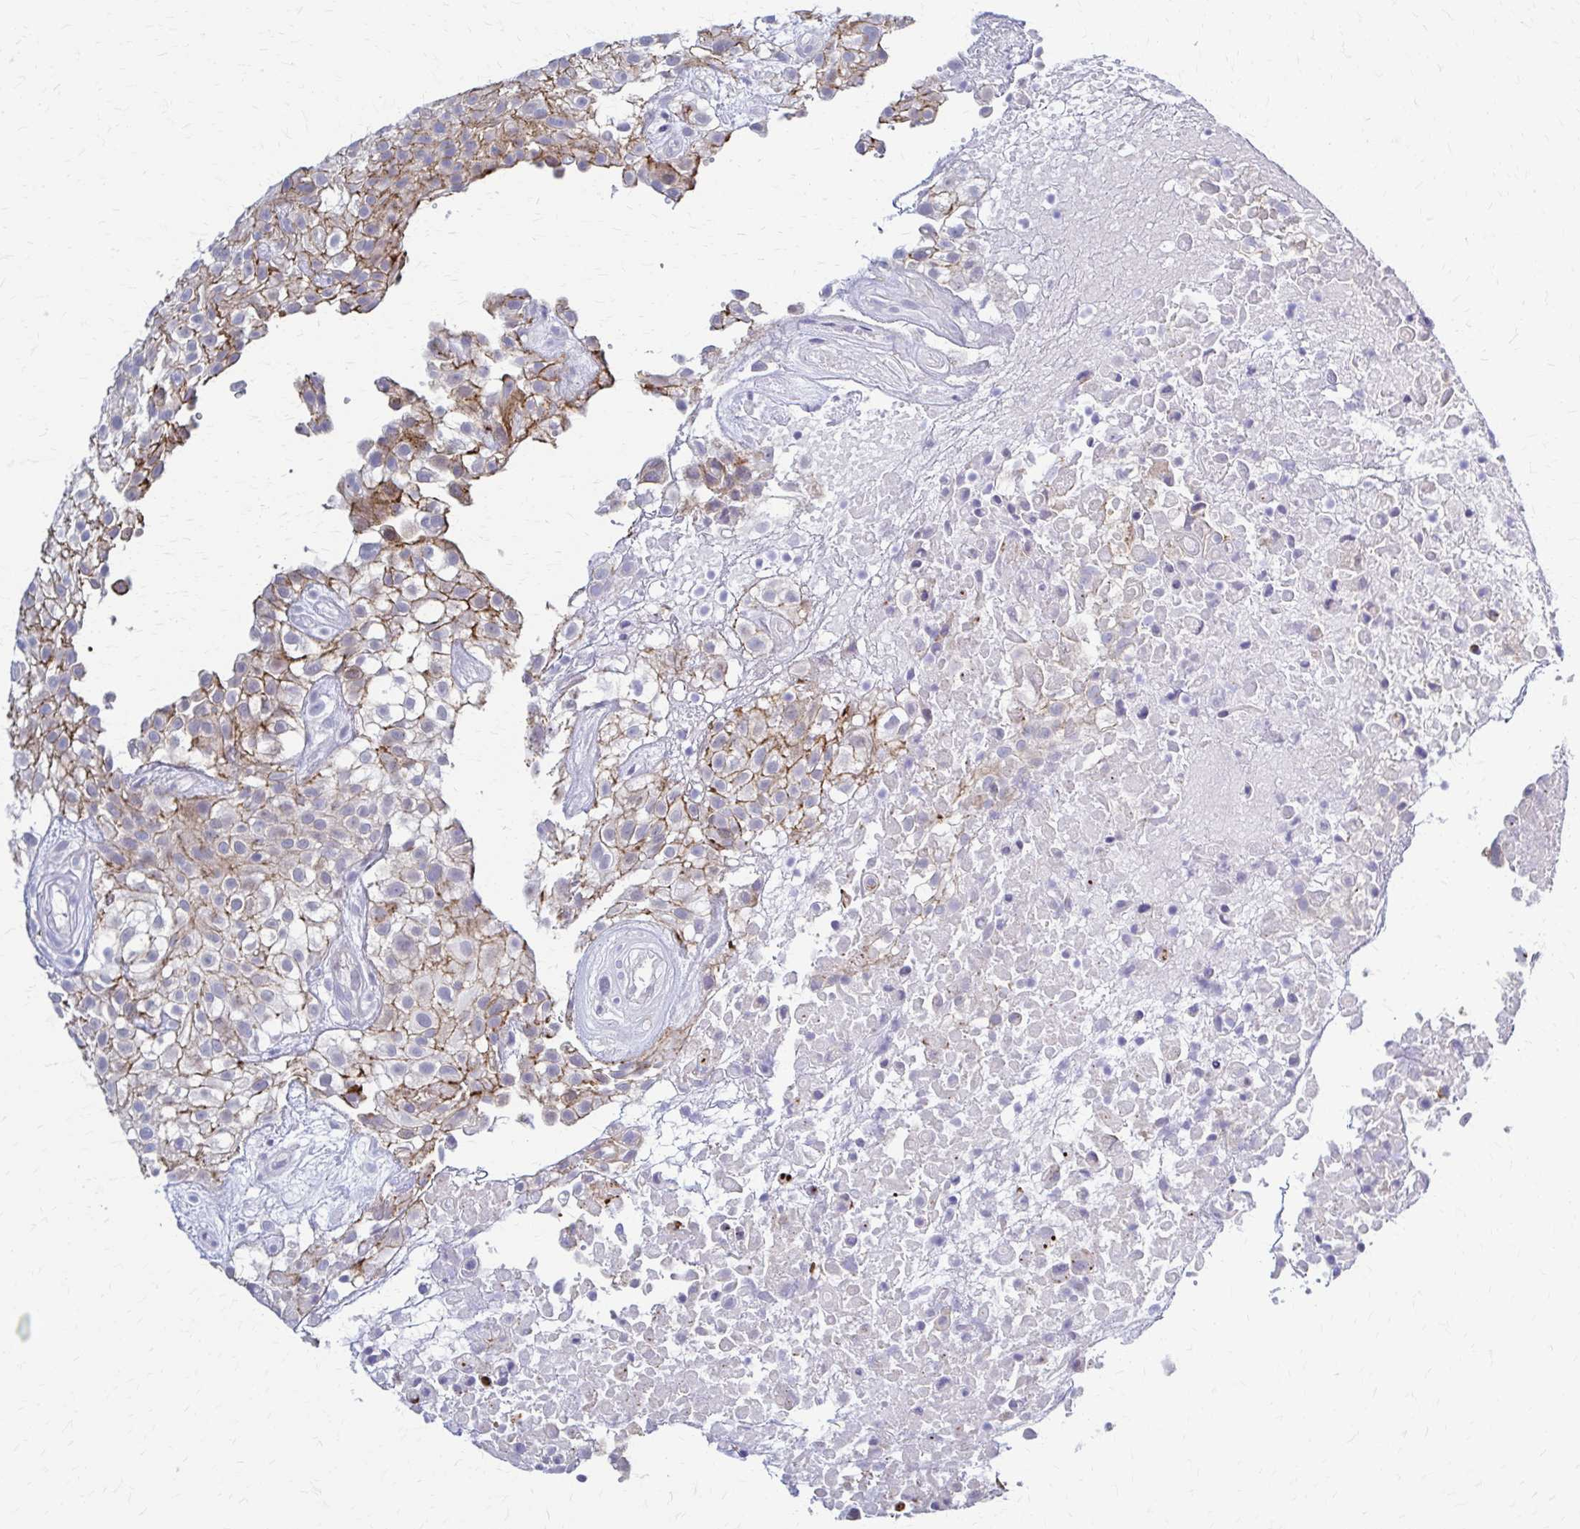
{"staining": {"intensity": "moderate", "quantity": "25%-75%", "location": "cytoplasmic/membranous"}, "tissue": "urothelial cancer", "cell_type": "Tumor cells", "image_type": "cancer", "snomed": [{"axis": "morphology", "description": "Urothelial carcinoma, High grade"}, {"axis": "topography", "description": "Urinary bladder"}], "caption": "This is an image of immunohistochemistry (IHC) staining of urothelial carcinoma (high-grade), which shows moderate staining in the cytoplasmic/membranous of tumor cells.", "gene": "RHOBTB2", "patient": {"sex": "male", "age": 56}}